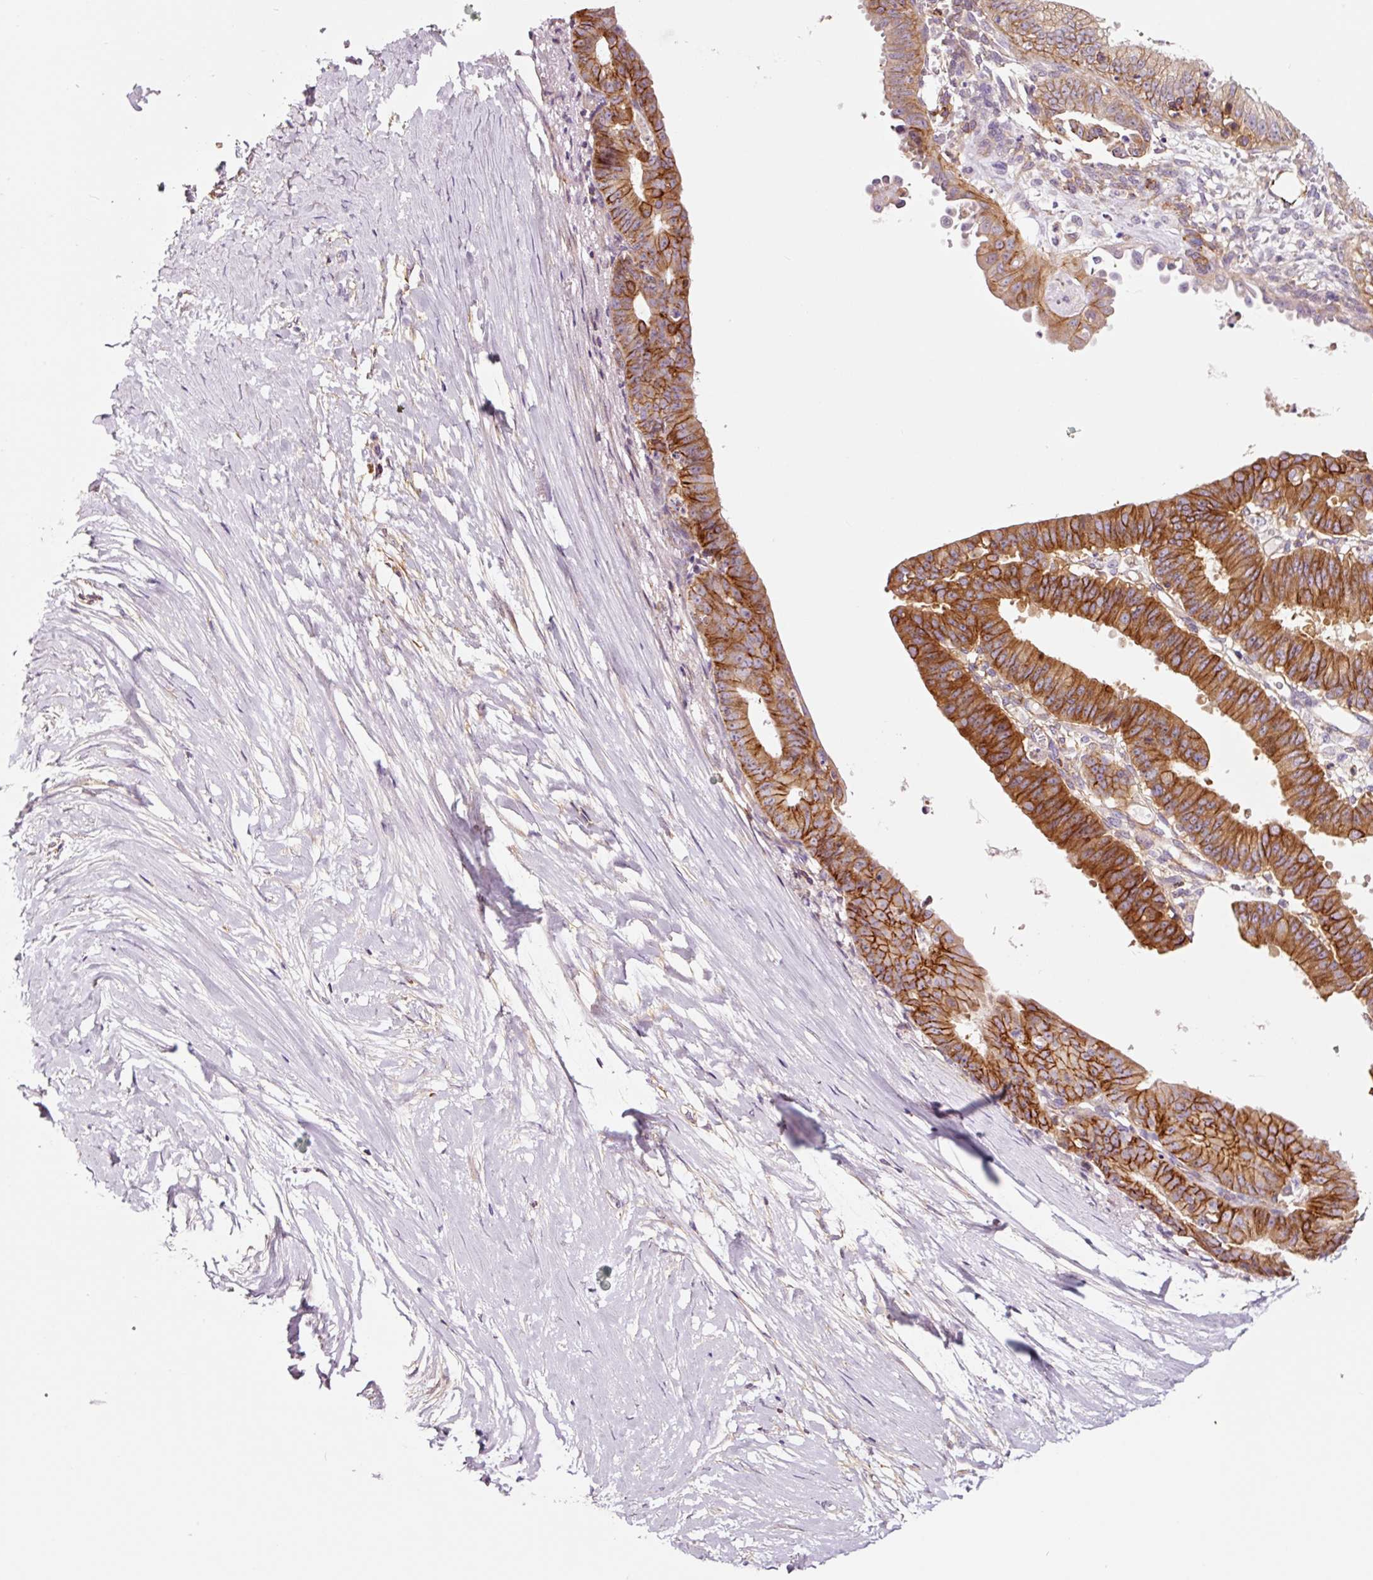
{"staining": {"intensity": "strong", "quantity": ">75%", "location": "cytoplasmic/membranous"}, "tissue": "ovarian cancer", "cell_type": "Tumor cells", "image_type": "cancer", "snomed": [{"axis": "morphology", "description": "Carcinoma, endometroid"}, {"axis": "topography", "description": "Ovary"}], "caption": "A histopathology image showing strong cytoplasmic/membranous expression in about >75% of tumor cells in ovarian cancer, as visualized by brown immunohistochemical staining.", "gene": "ADD3", "patient": {"sex": "female", "age": 42}}